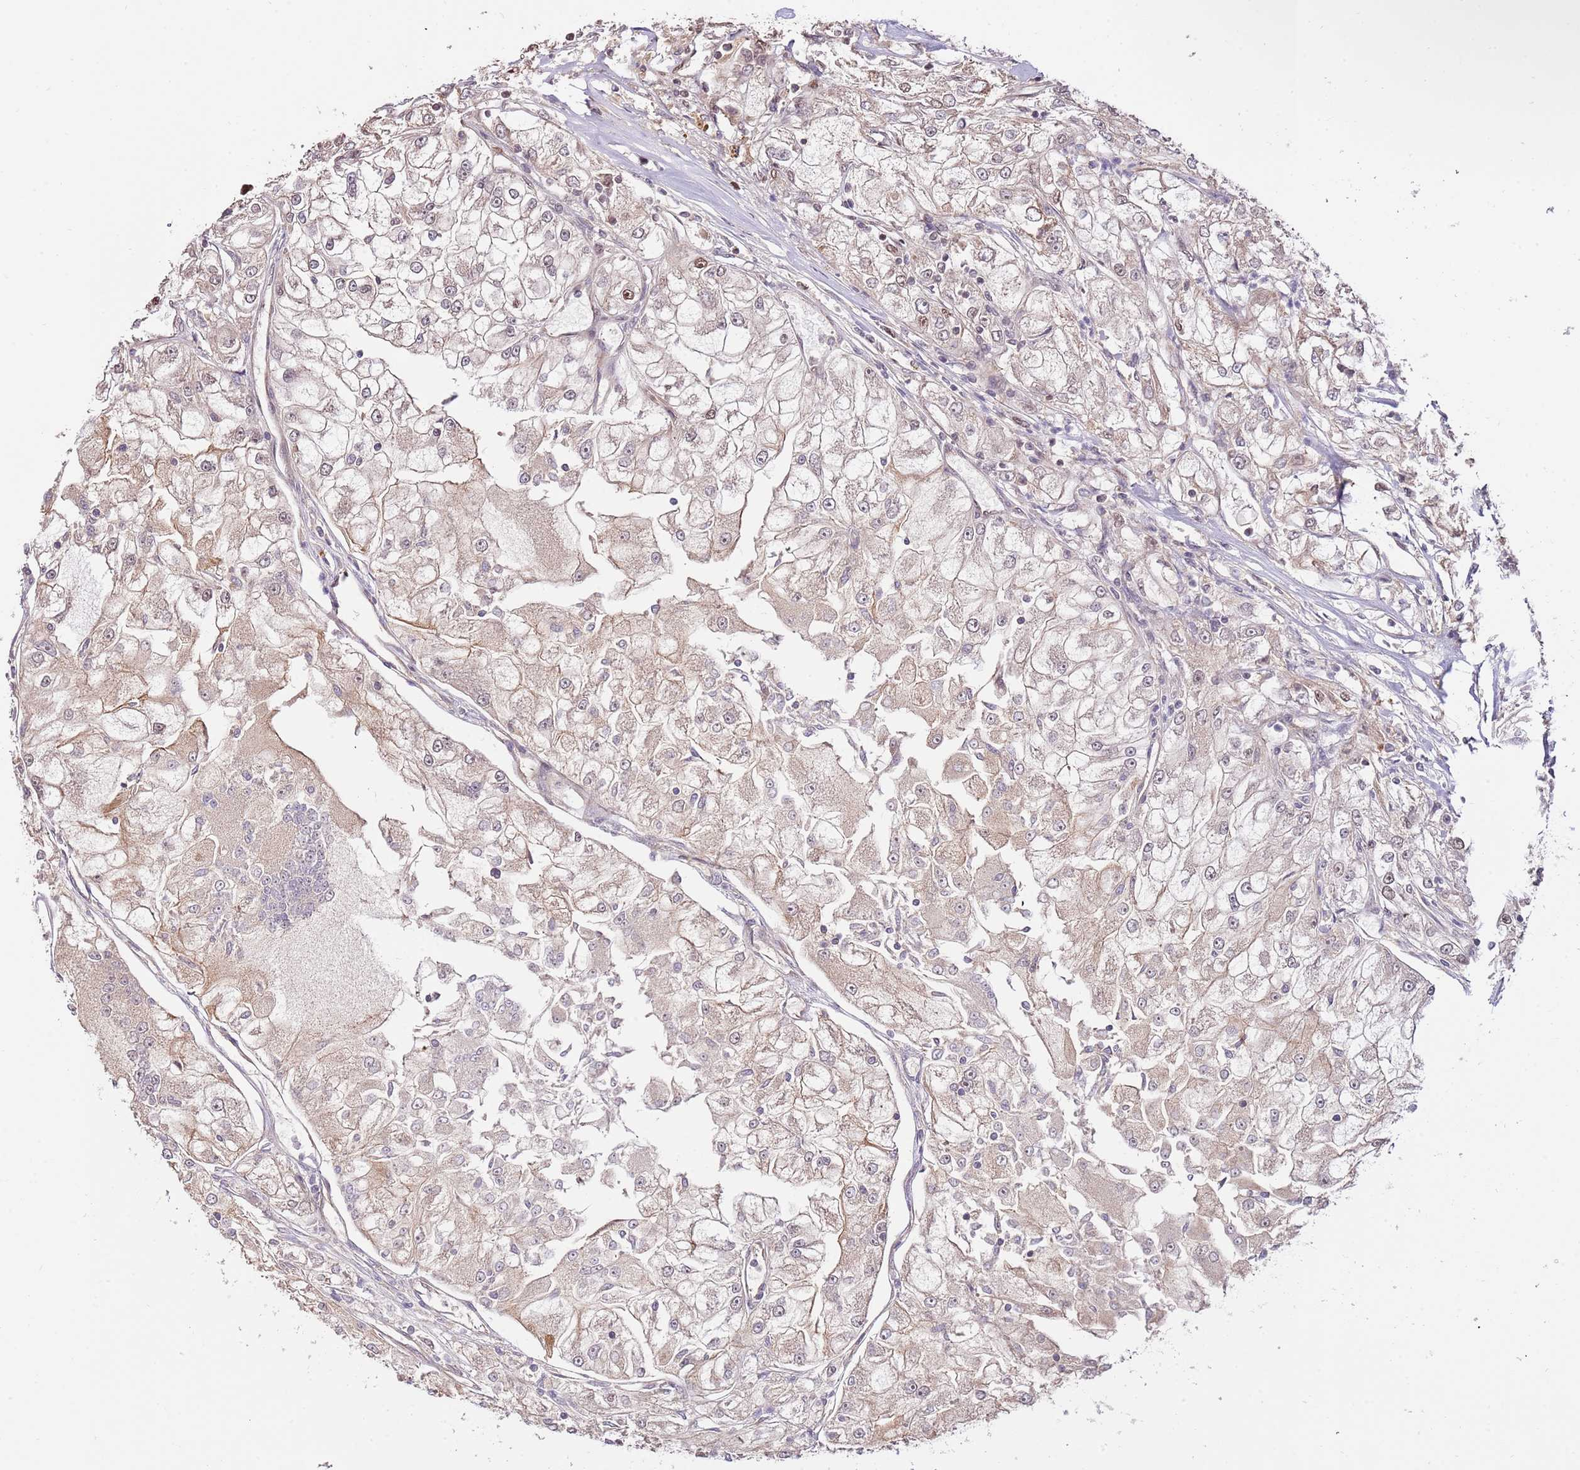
{"staining": {"intensity": "moderate", "quantity": "<25%", "location": "cytoplasmic/membranous,nuclear"}, "tissue": "renal cancer", "cell_type": "Tumor cells", "image_type": "cancer", "snomed": [{"axis": "morphology", "description": "Adenocarcinoma, NOS"}, {"axis": "topography", "description": "Kidney"}], "caption": "Immunohistochemical staining of human adenocarcinoma (renal) exhibits low levels of moderate cytoplasmic/membranous and nuclear expression in about <25% of tumor cells.", "gene": "RIF1", "patient": {"sex": "female", "age": 72}}